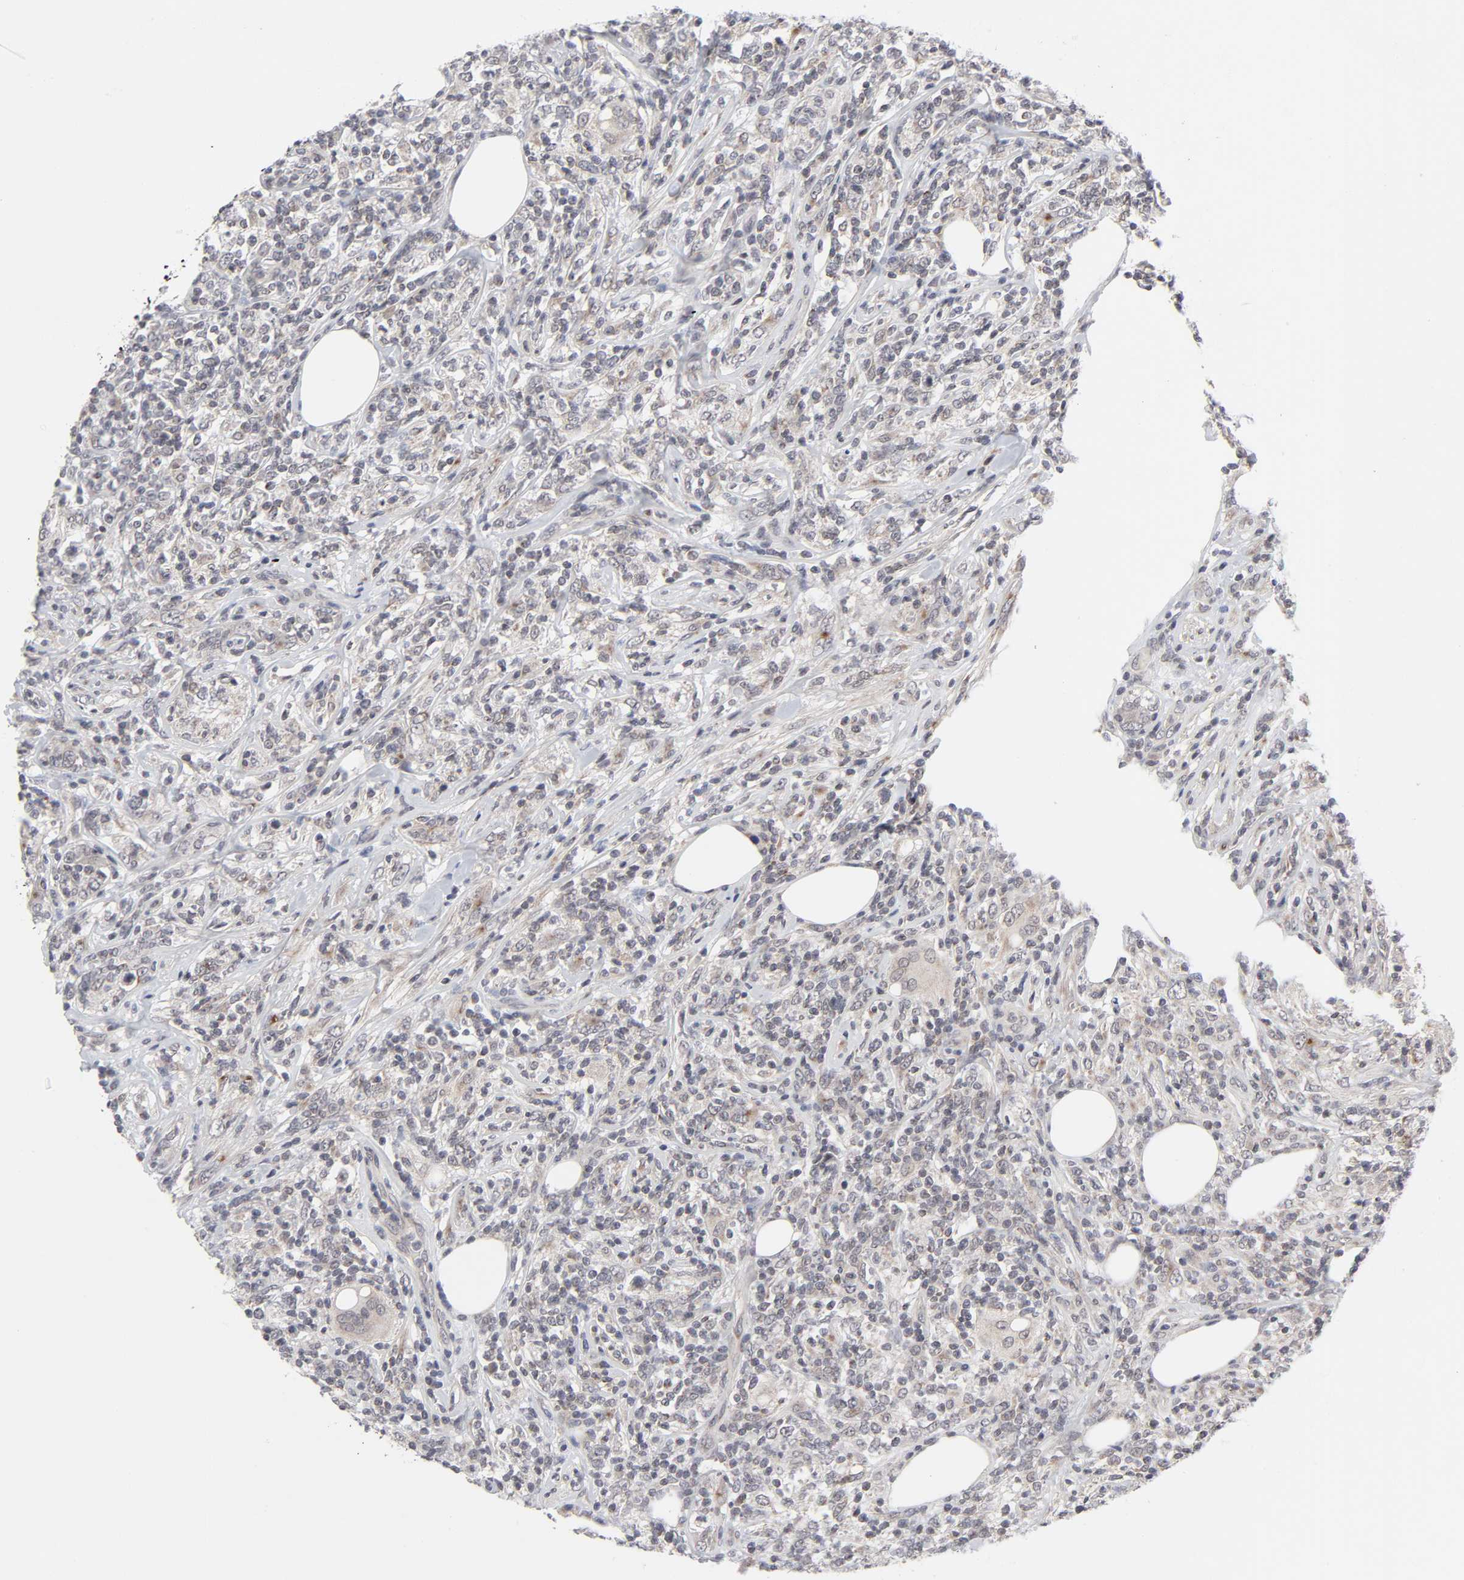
{"staining": {"intensity": "moderate", "quantity": "<25%", "location": "cytoplasmic/membranous"}, "tissue": "lymphoma", "cell_type": "Tumor cells", "image_type": "cancer", "snomed": [{"axis": "morphology", "description": "Malignant lymphoma, non-Hodgkin's type, High grade"}, {"axis": "topography", "description": "Lymph node"}], "caption": "Immunohistochemical staining of human lymphoma displays moderate cytoplasmic/membranous protein positivity in about <25% of tumor cells.", "gene": "AUH", "patient": {"sex": "female", "age": 84}}